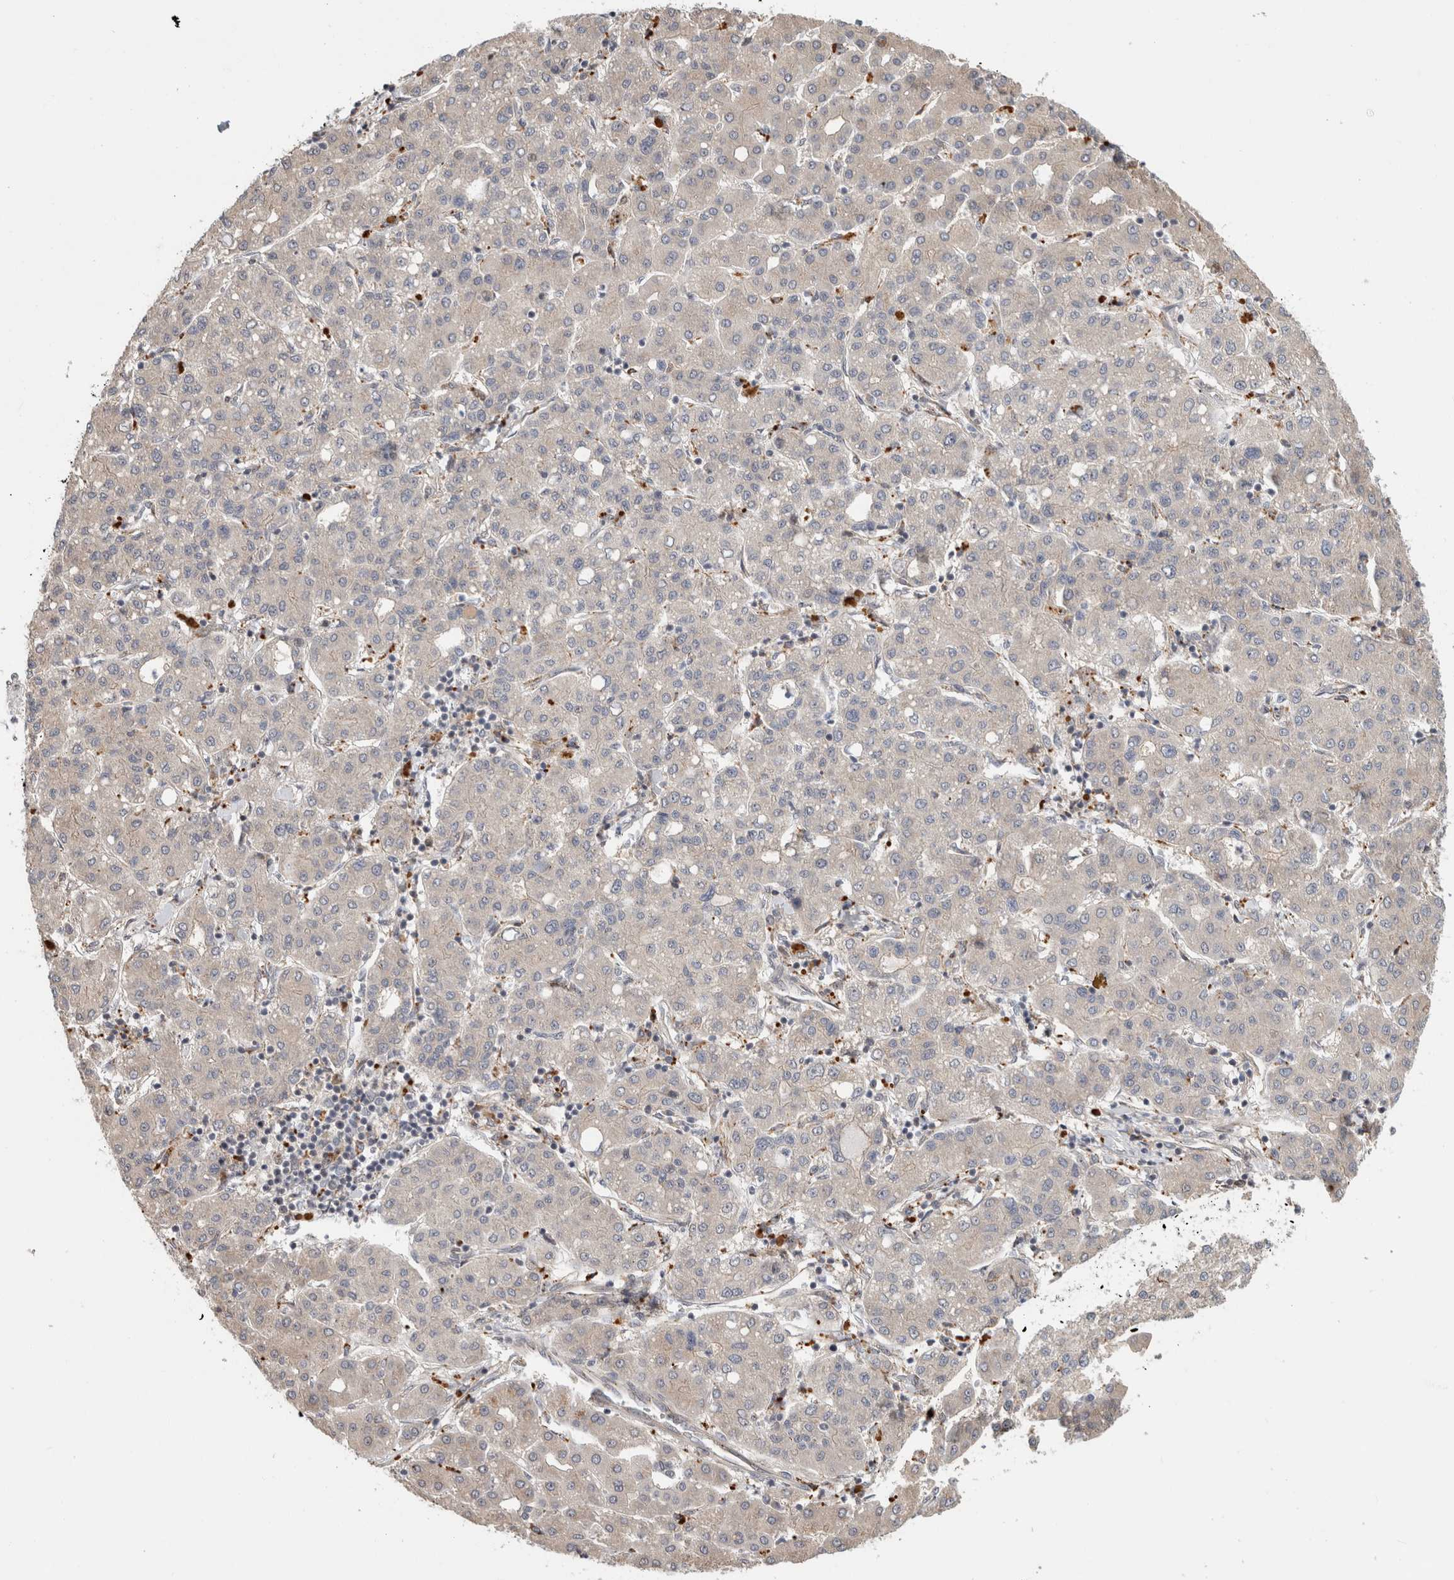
{"staining": {"intensity": "negative", "quantity": "none", "location": "none"}, "tissue": "liver cancer", "cell_type": "Tumor cells", "image_type": "cancer", "snomed": [{"axis": "morphology", "description": "Carcinoma, Hepatocellular, NOS"}, {"axis": "topography", "description": "Liver"}], "caption": "This is an immunohistochemistry image of human hepatocellular carcinoma (liver). There is no staining in tumor cells.", "gene": "NAB2", "patient": {"sex": "male", "age": 65}}